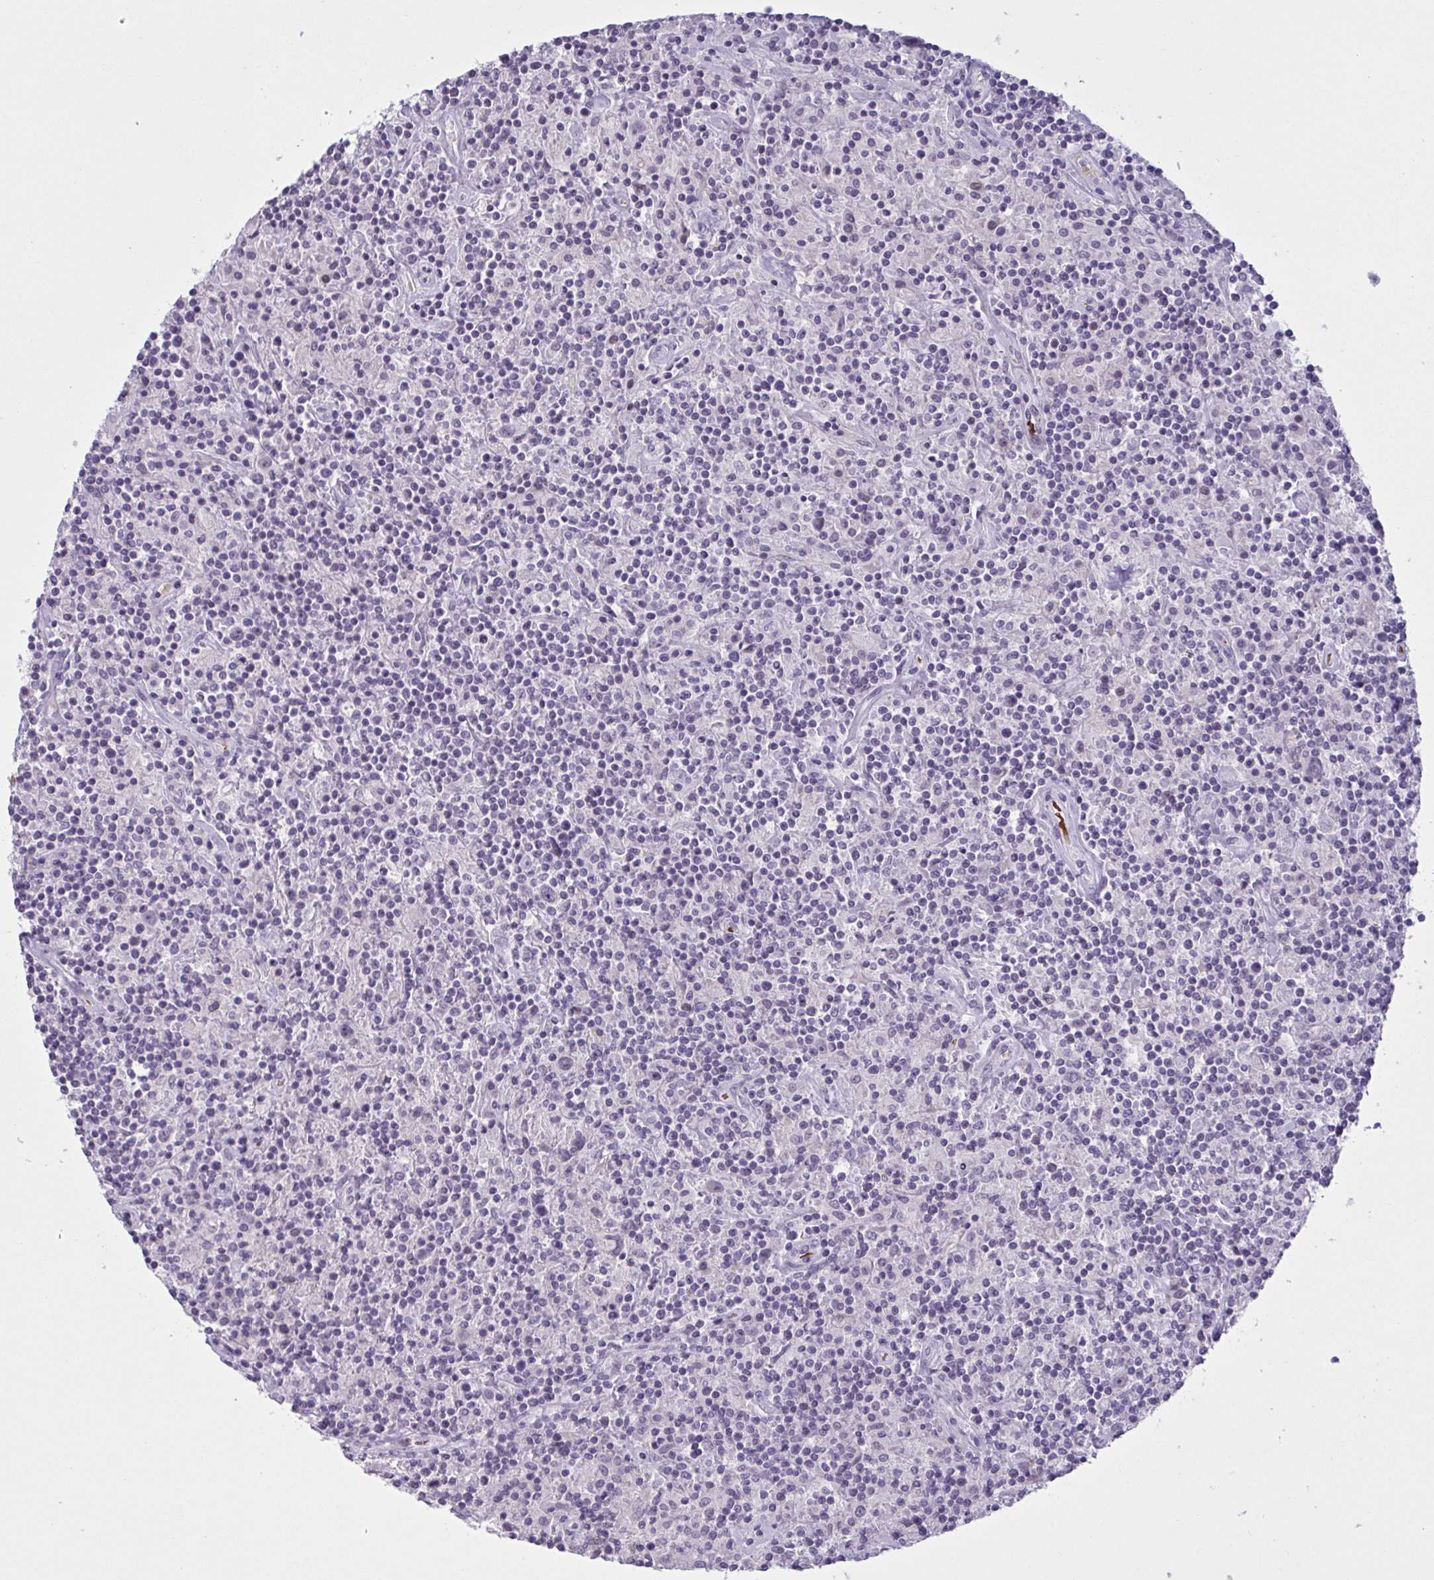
{"staining": {"intensity": "negative", "quantity": "none", "location": "none"}, "tissue": "lymphoma", "cell_type": "Tumor cells", "image_type": "cancer", "snomed": [{"axis": "morphology", "description": "Hodgkin's disease, NOS"}, {"axis": "topography", "description": "Lymph node"}], "caption": "High power microscopy histopathology image of an immunohistochemistry (IHC) micrograph of Hodgkin's disease, revealing no significant expression in tumor cells. (Brightfield microscopy of DAB IHC at high magnification).", "gene": "HSD11B2", "patient": {"sex": "male", "age": 70}}